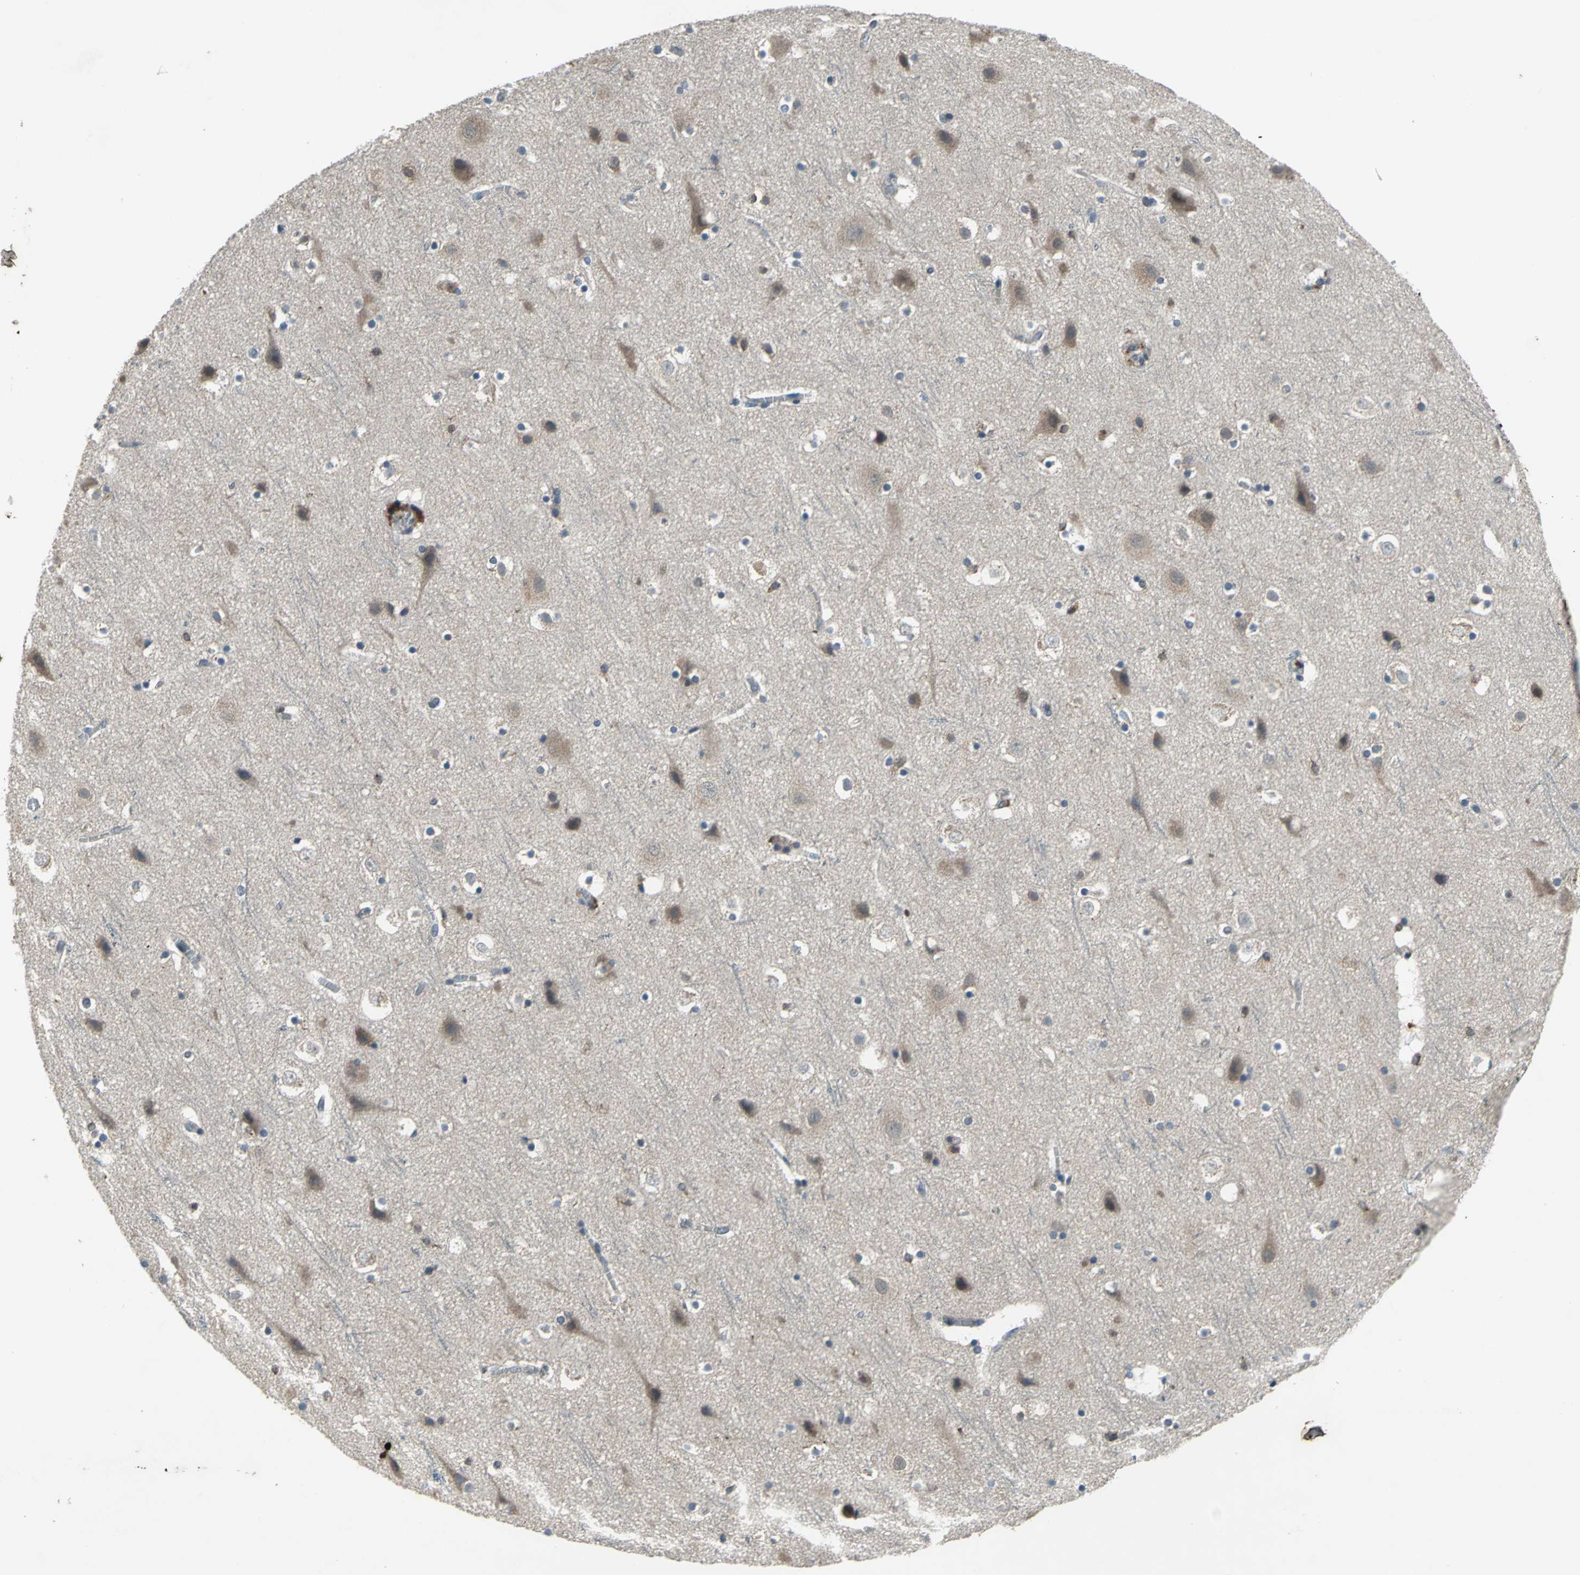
{"staining": {"intensity": "weak", "quantity": "25%-75%", "location": "cytoplasmic/membranous"}, "tissue": "cerebral cortex", "cell_type": "Endothelial cells", "image_type": "normal", "snomed": [{"axis": "morphology", "description": "Normal tissue, NOS"}, {"axis": "topography", "description": "Cerebral cortex"}], "caption": "Human cerebral cortex stained for a protein (brown) exhibits weak cytoplasmic/membranous positive staining in about 25%-75% of endothelial cells.", "gene": "NFKBIE", "patient": {"sex": "male", "age": 45}}